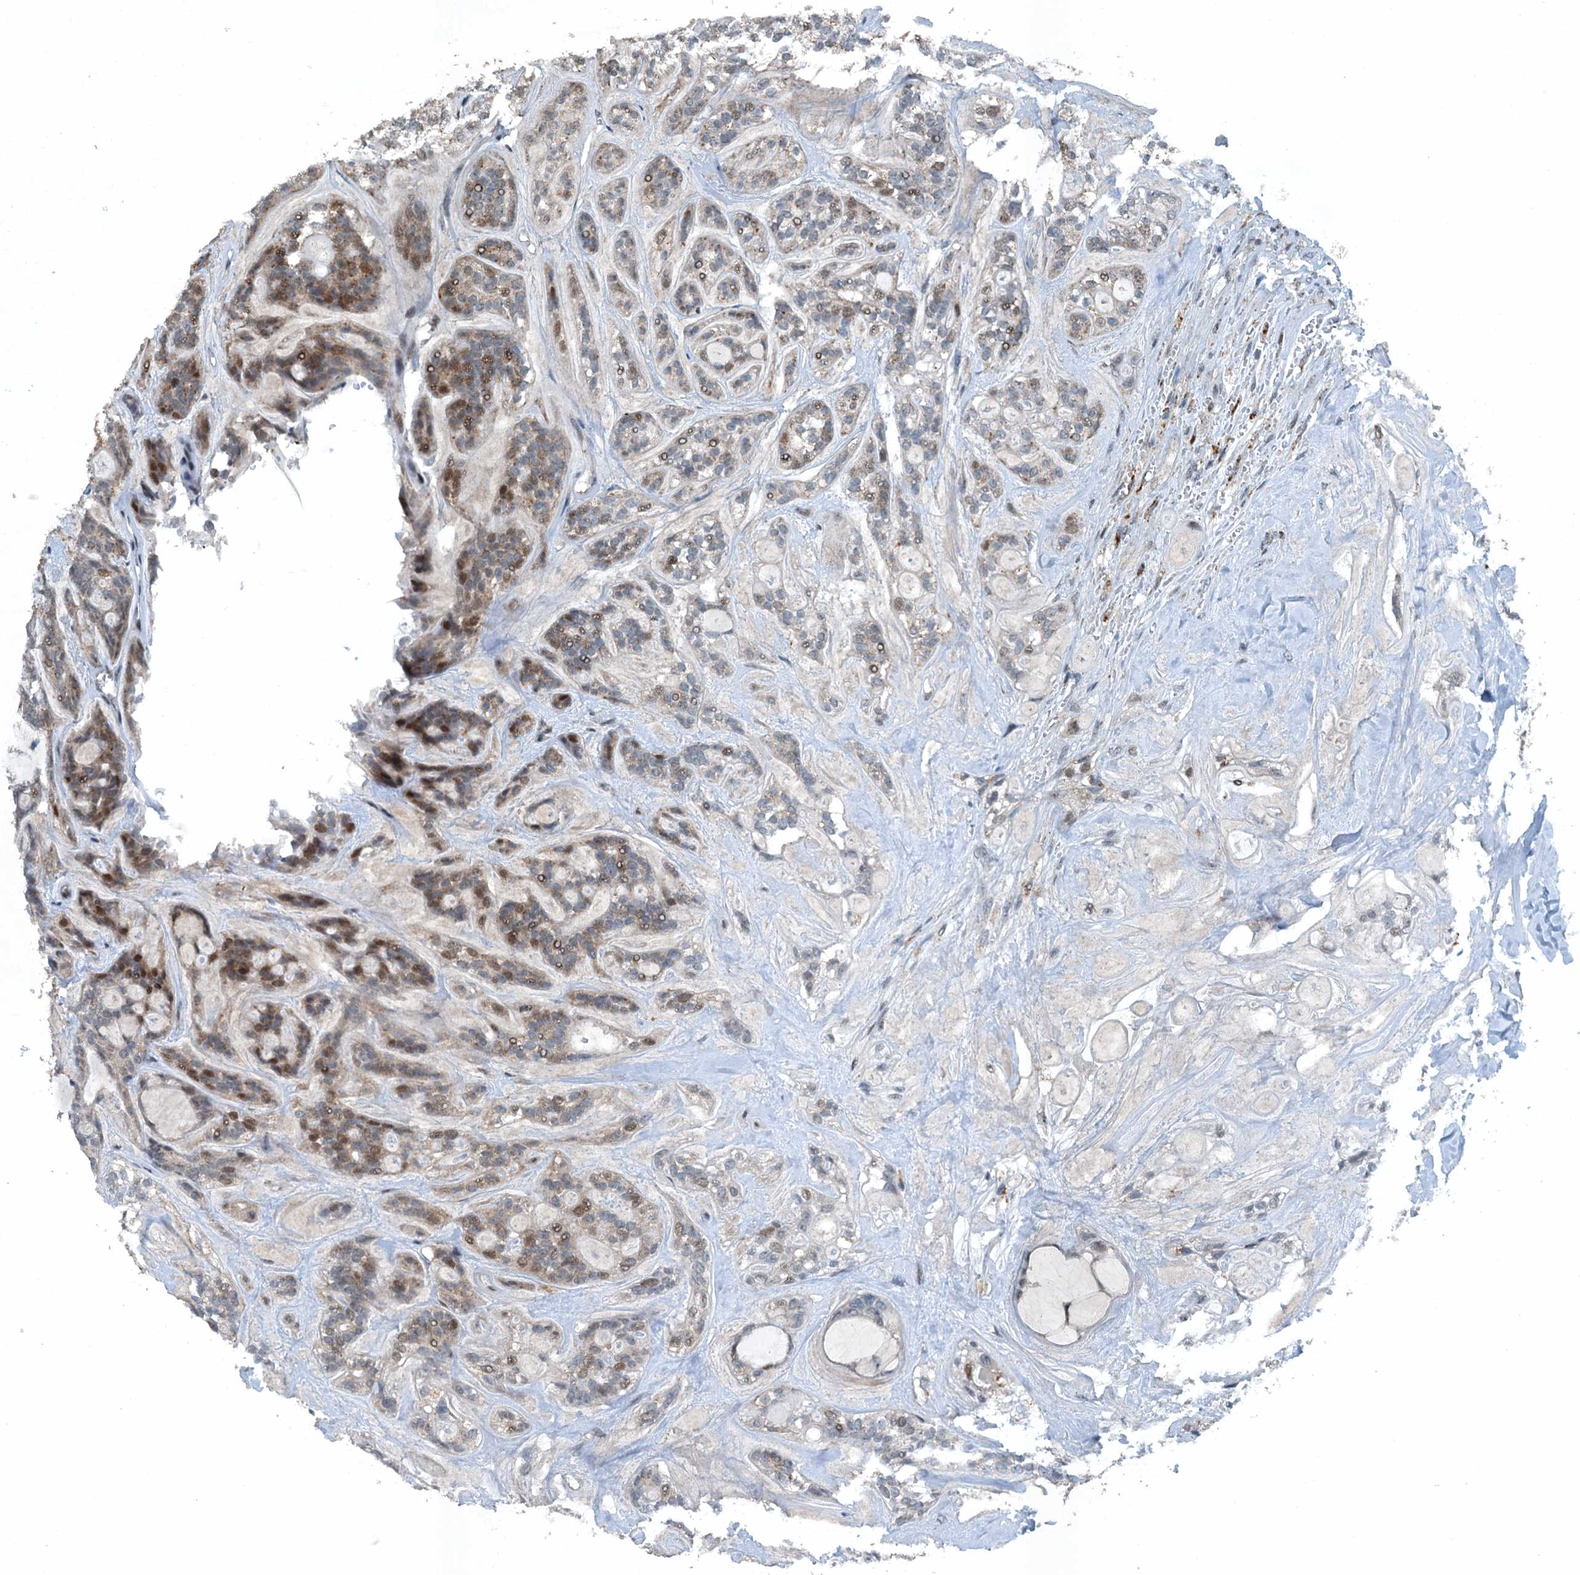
{"staining": {"intensity": "weak", "quantity": ">75%", "location": "cytoplasmic/membranous"}, "tissue": "head and neck cancer", "cell_type": "Tumor cells", "image_type": "cancer", "snomed": [{"axis": "morphology", "description": "Adenocarcinoma, NOS"}, {"axis": "topography", "description": "Head-Neck"}], "caption": "Protein expression analysis of human head and neck adenocarcinoma reveals weak cytoplasmic/membranous staining in approximately >75% of tumor cells.", "gene": "BMERB1", "patient": {"sex": "male", "age": 66}}